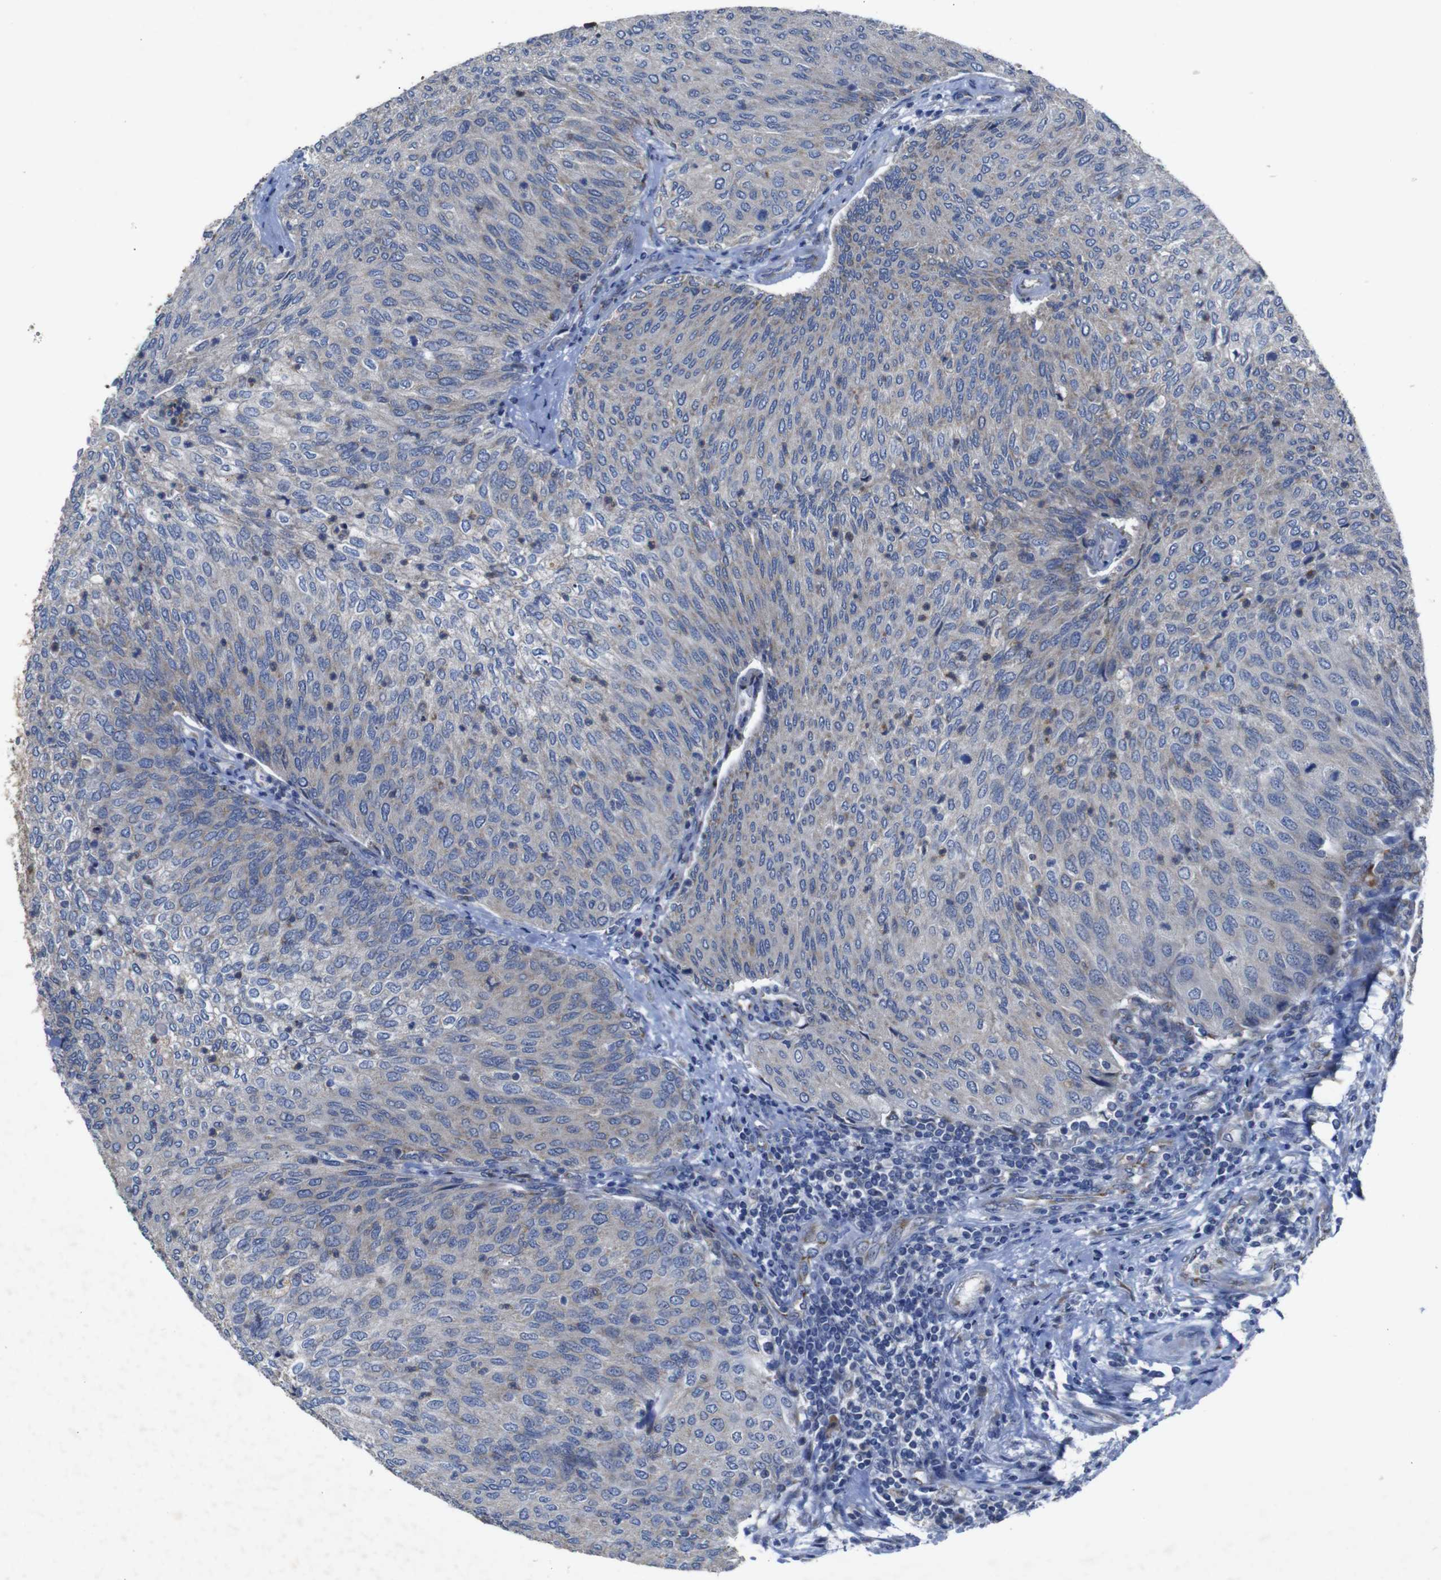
{"staining": {"intensity": "weak", "quantity": "25%-75%", "location": "cytoplasmic/membranous"}, "tissue": "urothelial cancer", "cell_type": "Tumor cells", "image_type": "cancer", "snomed": [{"axis": "morphology", "description": "Urothelial carcinoma, Low grade"}, {"axis": "topography", "description": "Urinary bladder"}], "caption": "Urothelial cancer stained with a protein marker demonstrates weak staining in tumor cells.", "gene": "CHST10", "patient": {"sex": "female", "age": 79}}